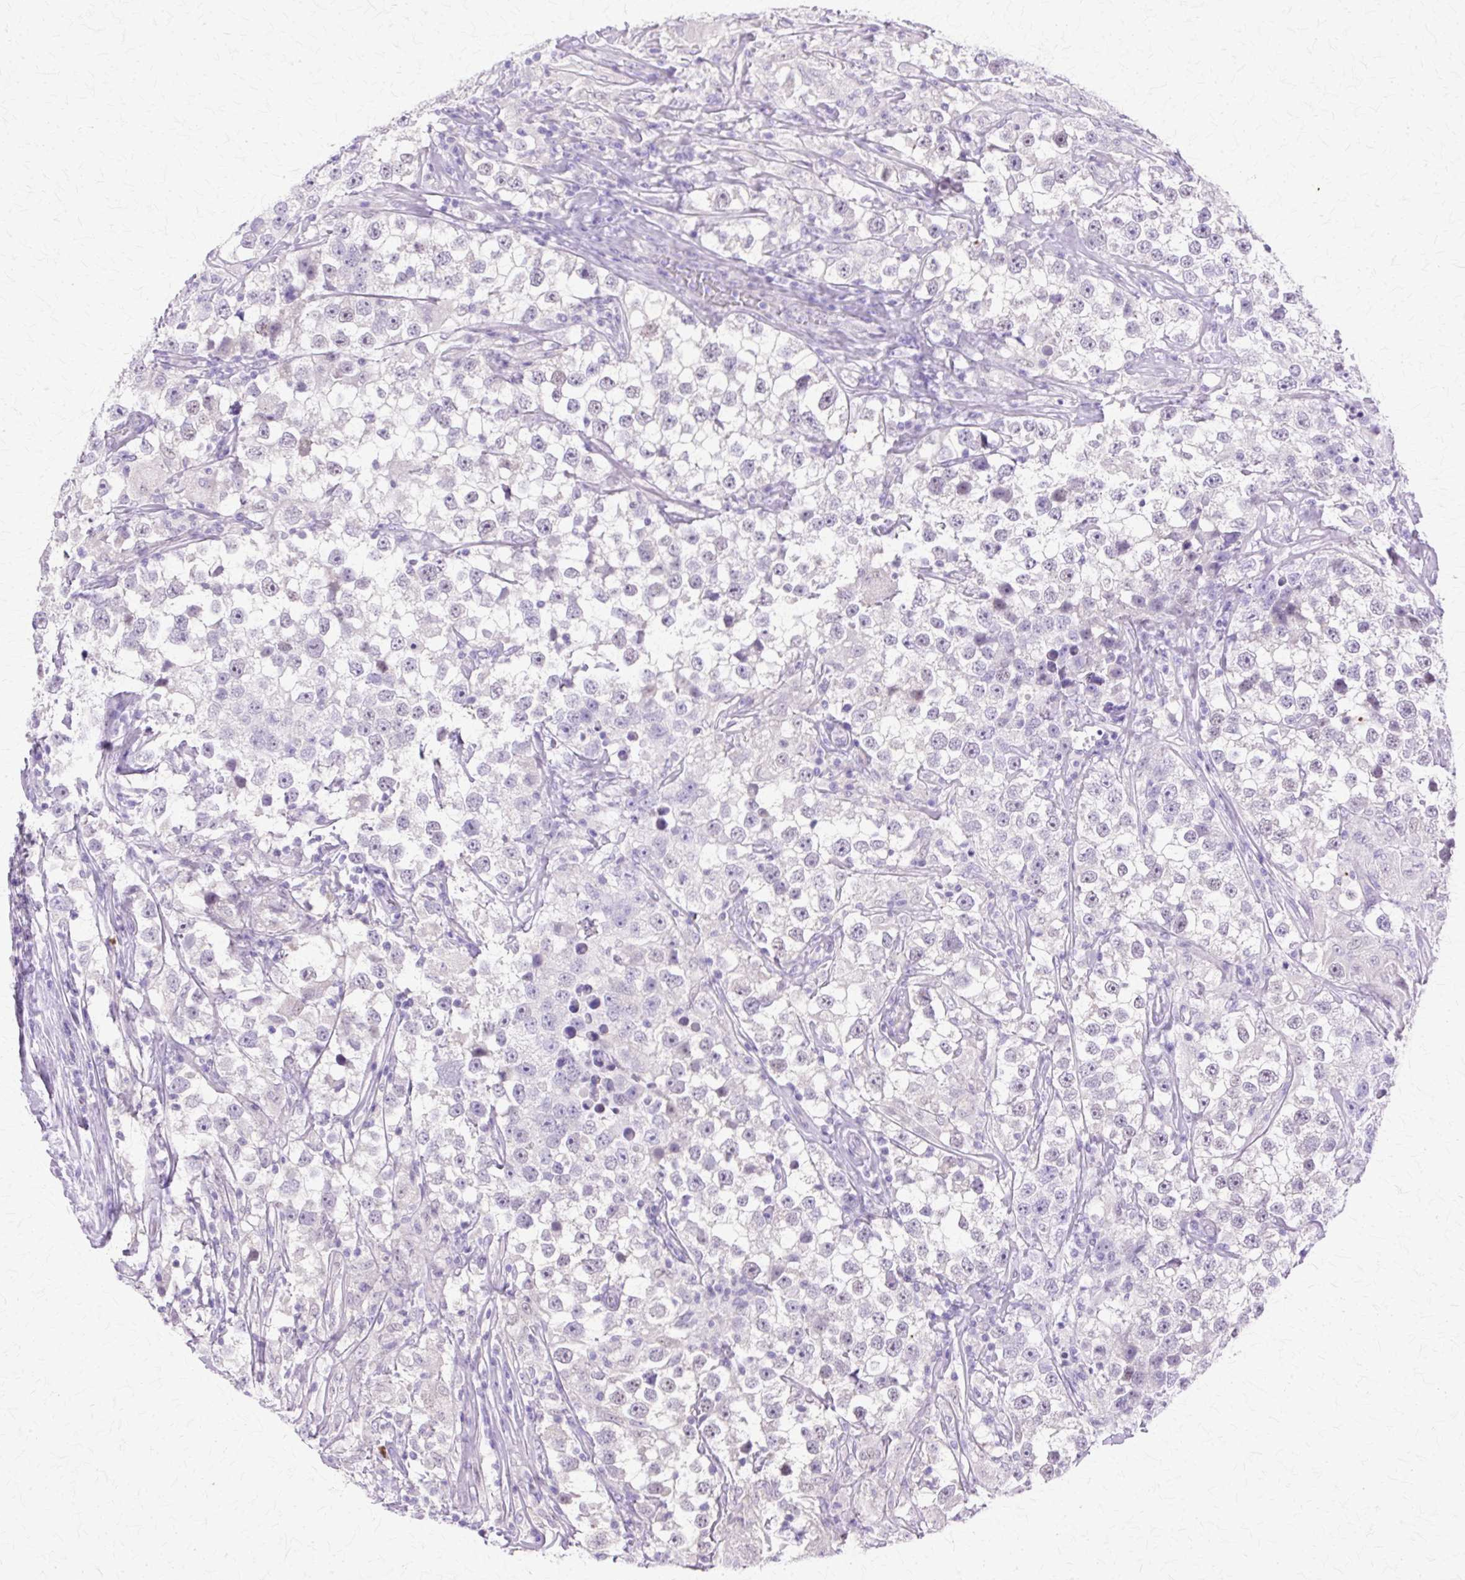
{"staining": {"intensity": "negative", "quantity": "none", "location": "none"}, "tissue": "testis cancer", "cell_type": "Tumor cells", "image_type": "cancer", "snomed": [{"axis": "morphology", "description": "Seminoma, NOS"}, {"axis": "topography", "description": "Testis"}], "caption": "Testis seminoma was stained to show a protein in brown. There is no significant positivity in tumor cells.", "gene": "HSPA8", "patient": {"sex": "male", "age": 46}}